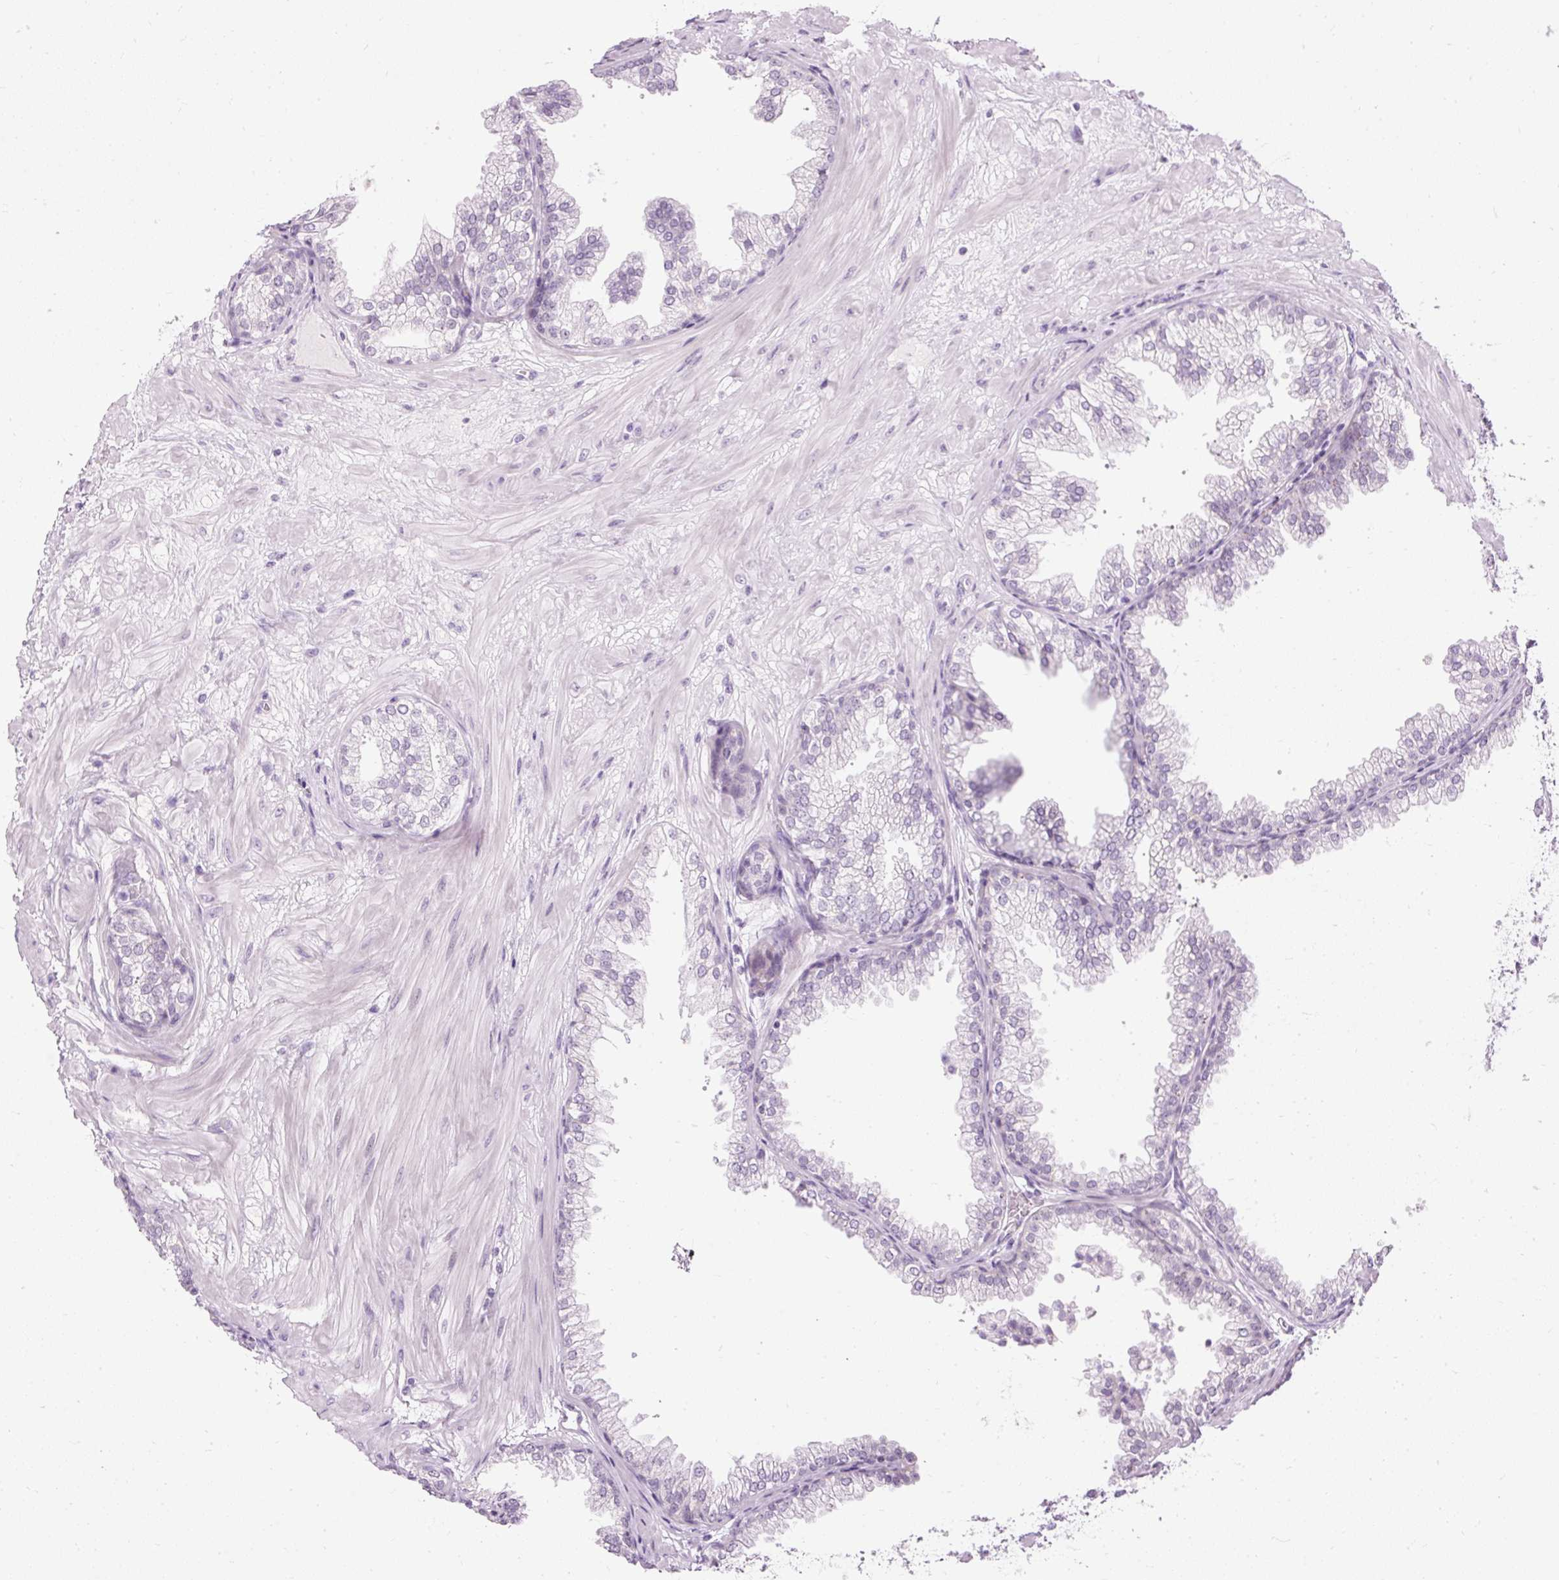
{"staining": {"intensity": "negative", "quantity": "none", "location": "none"}, "tissue": "prostate", "cell_type": "Glandular cells", "image_type": "normal", "snomed": [{"axis": "morphology", "description": "Normal tissue, NOS"}, {"axis": "topography", "description": "Prostate"}], "caption": "Immunohistochemistry (IHC) of benign human prostate exhibits no expression in glandular cells.", "gene": "PDE6B", "patient": {"sex": "male", "age": 37}}